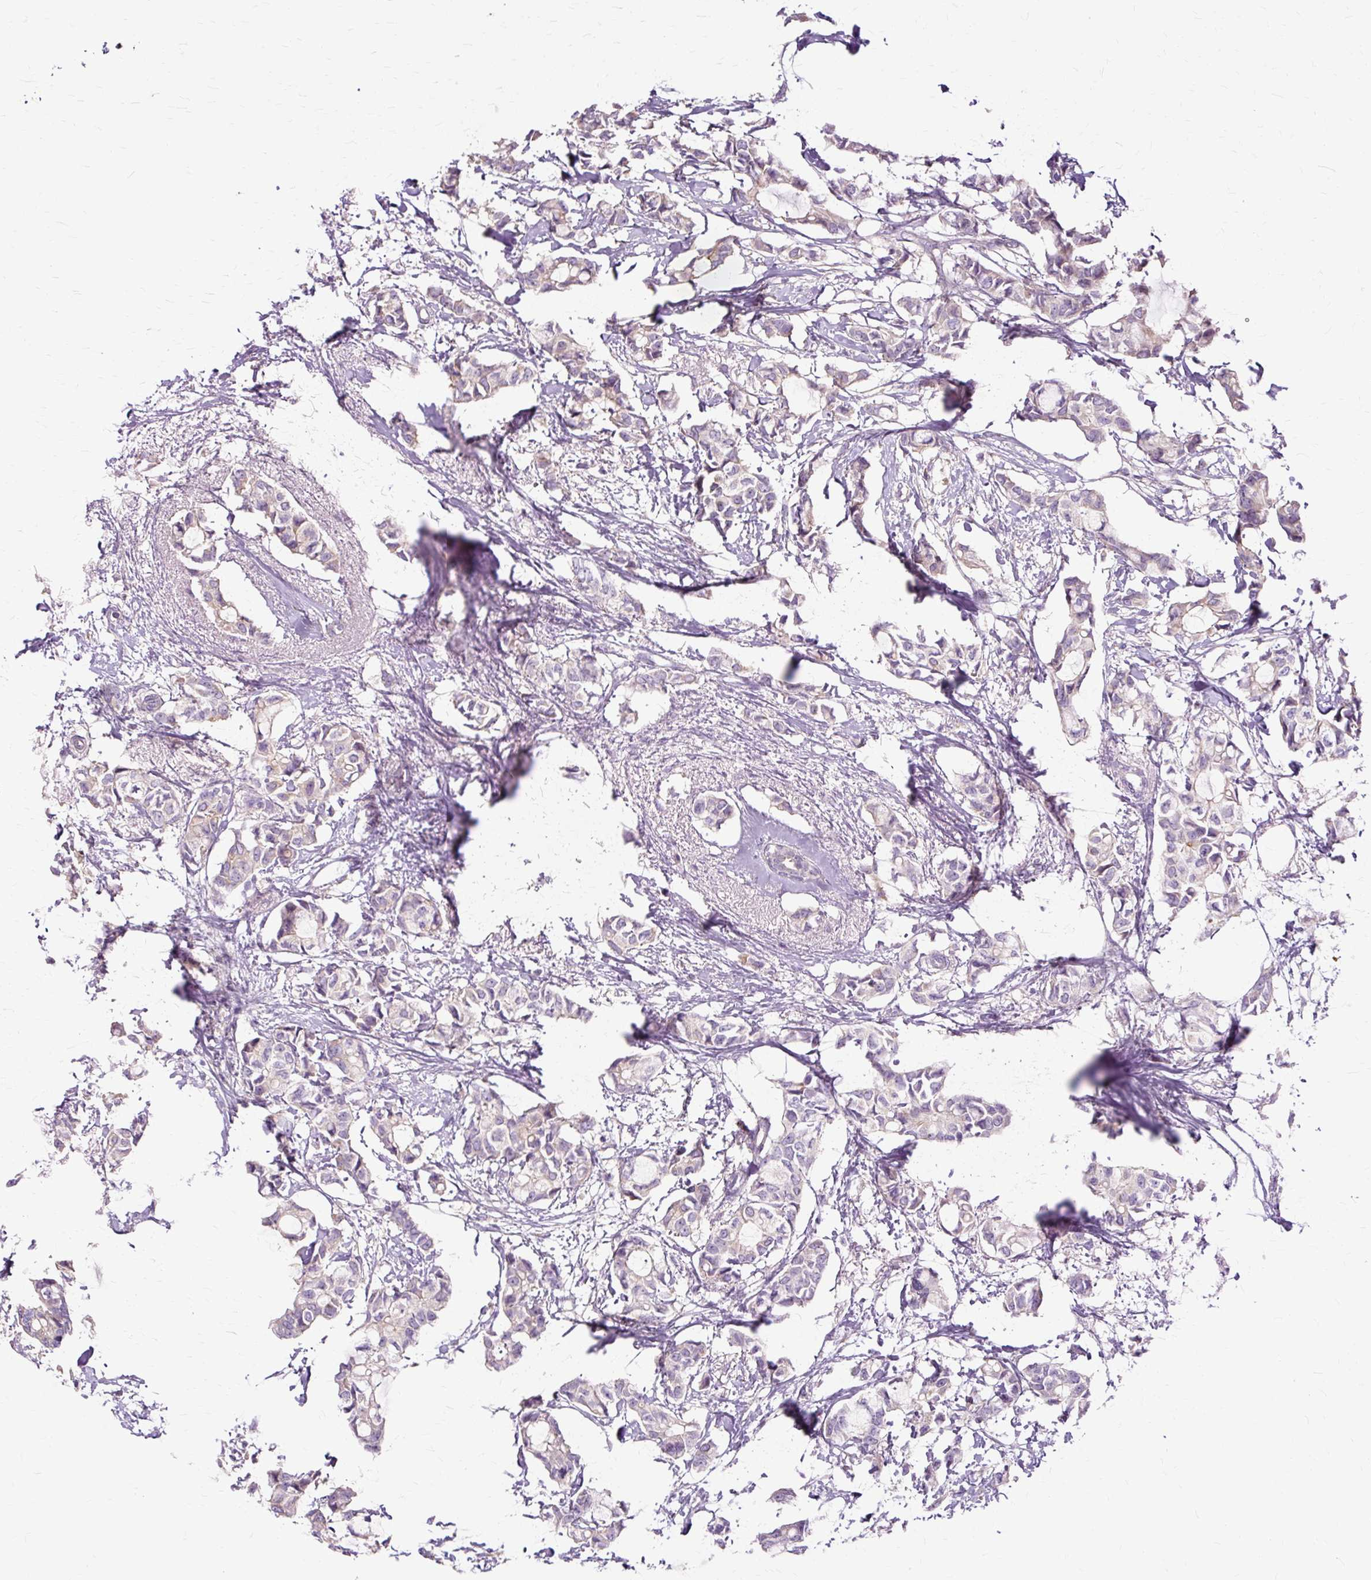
{"staining": {"intensity": "negative", "quantity": "none", "location": "none"}, "tissue": "breast cancer", "cell_type": "Tumor cells", "image_type": "cancer", "snomed": [{"axis": "morphology", "description": "Duct carcinoma"}, {"axis": "topography", "description": "Breast"}], "caption": "This is an IHC histopathology image of human breast cancer. There is no expression in tumor cells.", "gene": "TSPAN8", "patient": {"sex": "female", "age": 73}}